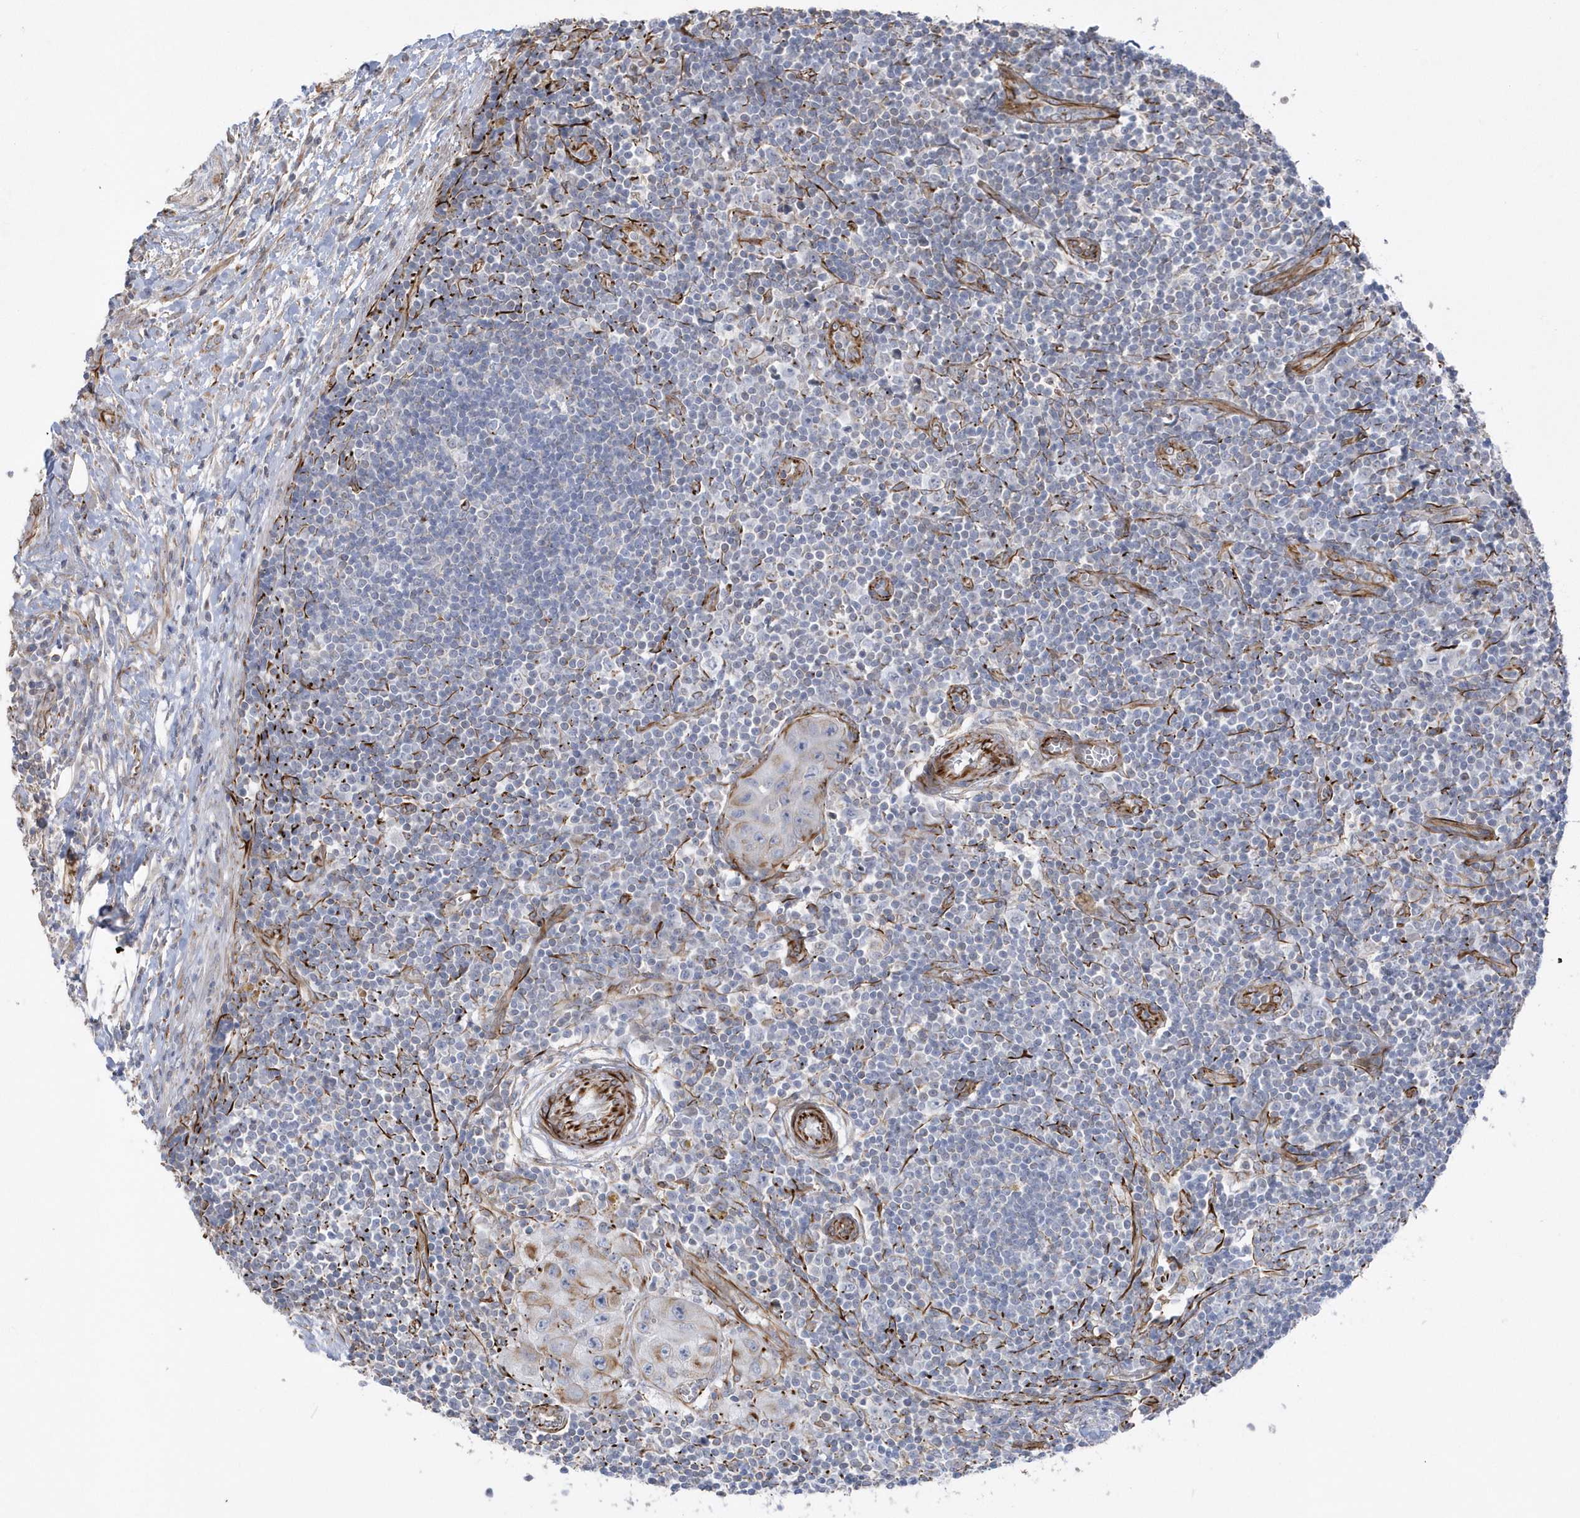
{"staining": {"intensity": "negative", "quantity": "none", "location": "none"}, "tissue": "lymph node", "cell_type": "Germinal center cells", "image_type": "normal", "snomed": [{"axis": "morphology", "description": "Normal tissue, NOS"}, {"axis": "morphology", "description": "Squamous cell carcinoma, metastatic, NOS"}, {"axis": "topography", "description": "Lymph node"}], "caption": "Protein analysis of unremarkable lymph node displays no significant expression in germinal center cells.", "gene": "RAB17", "patient": {"sex": "male", "age": 73}}